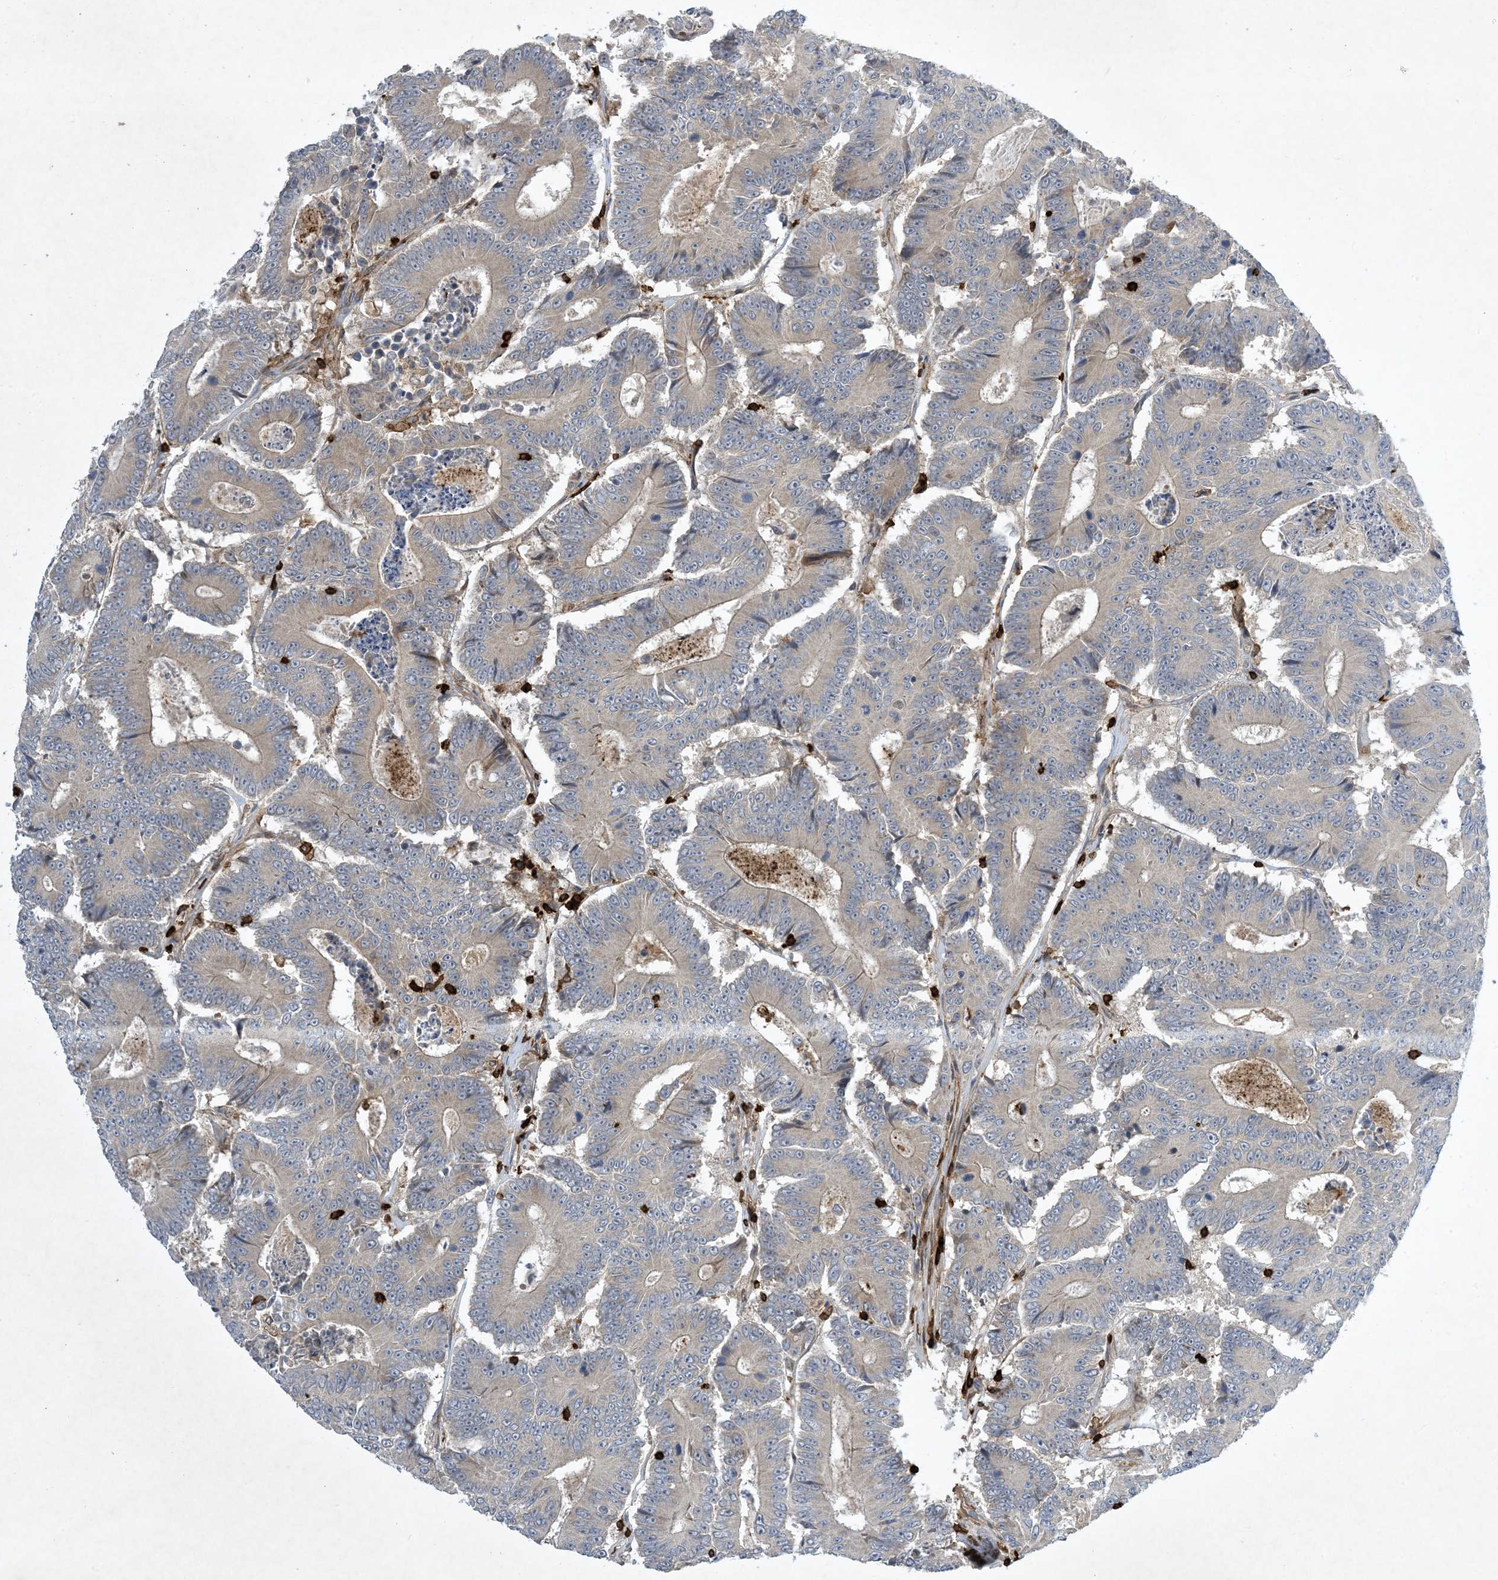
{"staining": {"intensity": "negative", "quantity": "none", "location": "none"}, "tissue": "colorectal cancer", "cell_type": "Tumor cells", "image_type": "cancer", "snomed": [{"axis": "morphology", "description": "Adenocarcinoma, NOS"}, {"axis": "topography", "description": "Colon"}], "caption": "Tumor cells show no significant expression in colorectal cancer (adenocarcinoma). (DAB (3,3'-diaminobenzidine) IHC with hematoxylin counter stain).", "gene": "AK9", "patient": {"sex": "male", "age": 83}}